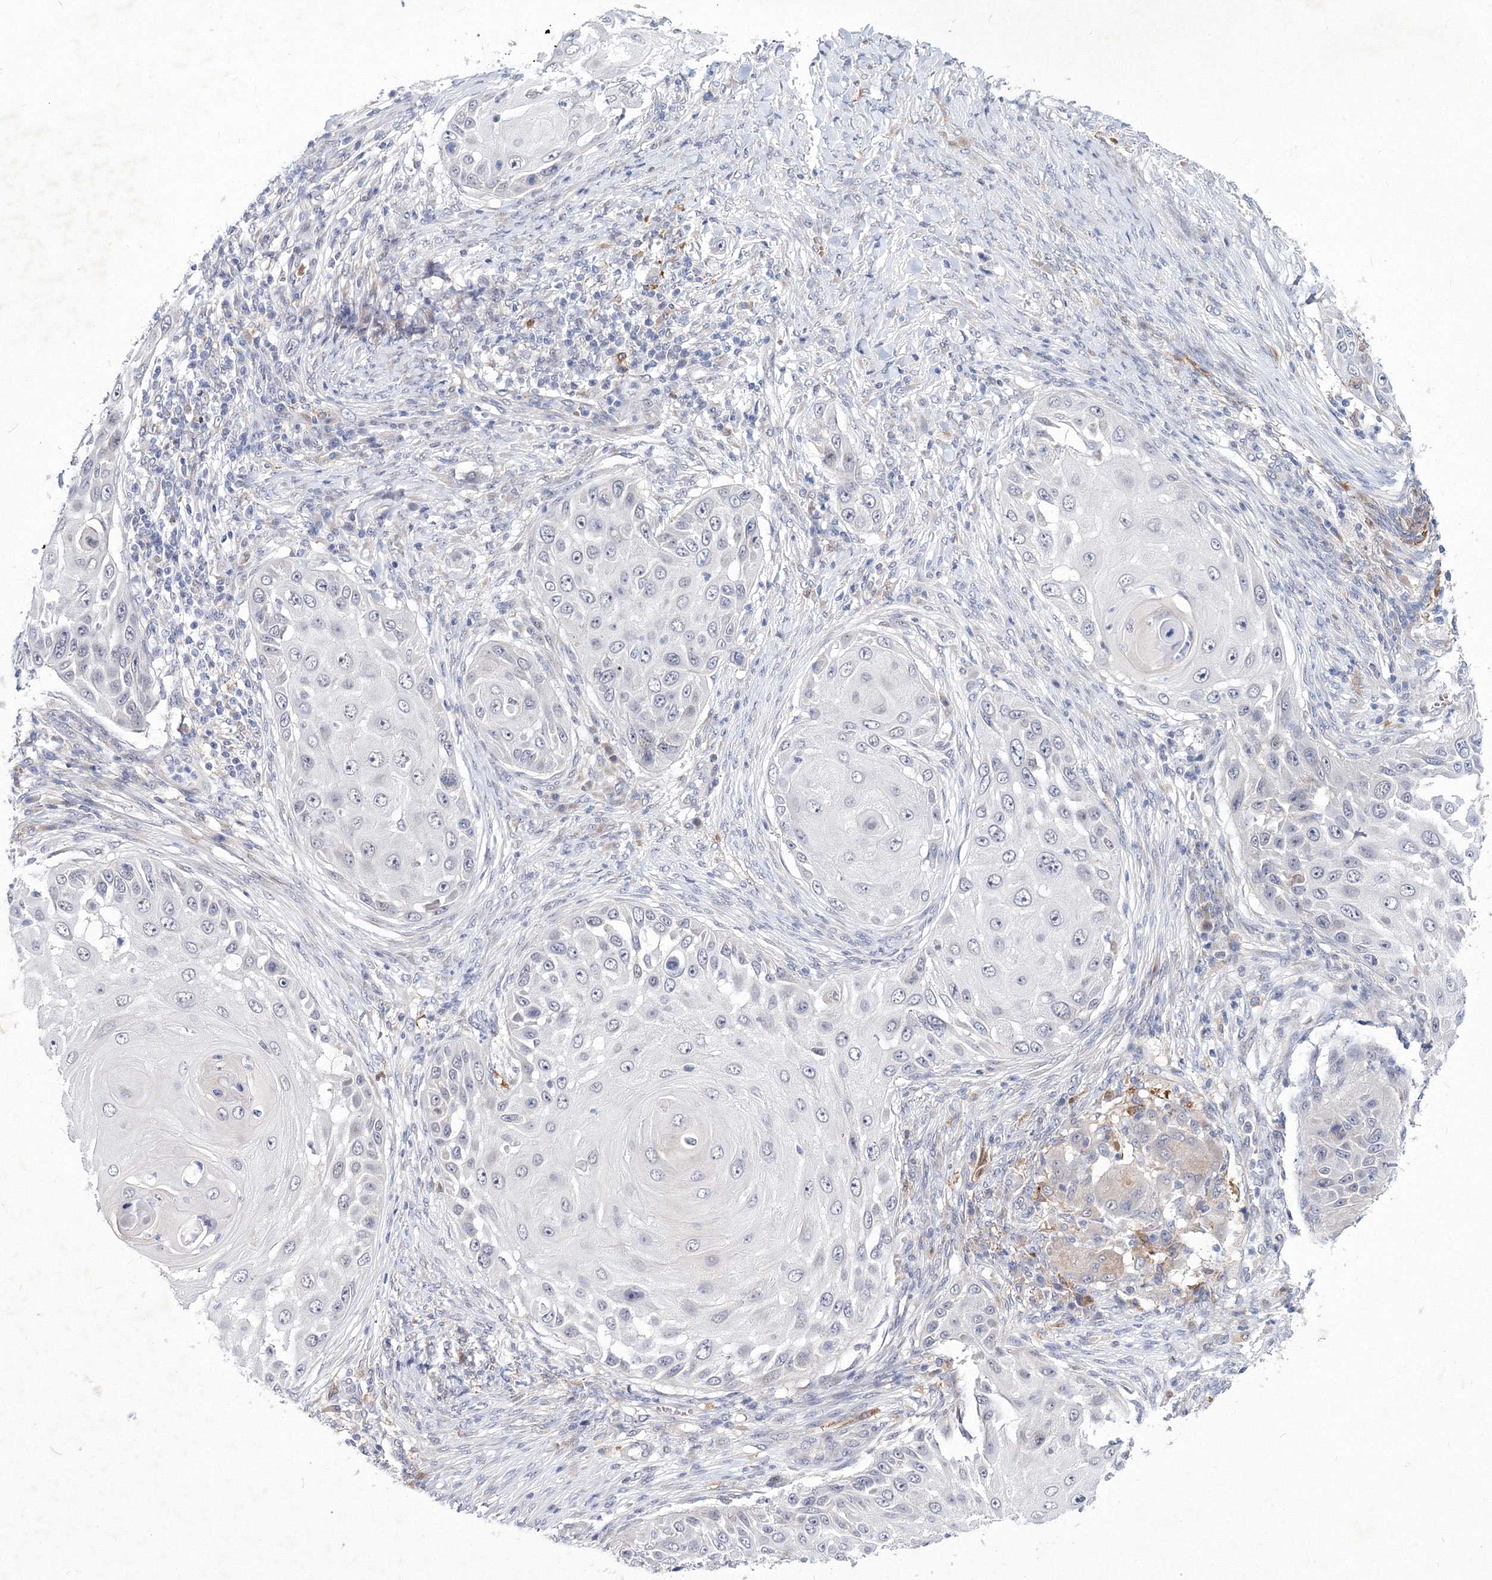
{"staining": {"intensity": "negative", "quantity": "none", "location": "none"}, "tissue": "skin cancer", "cell_type": "Tumor cells", "image_type": "cancer", "snomed": [{"axis": "morphology", "description": "Squamous cell carcinoma, NOS"}, {"axis": "topography", "description": "Skin"}], "caption": "A micrograph of human skin squamous cell carcinoma is negative for staining in tumor cells. (DAB (3,3'-diaminobenzidine) IHC, high magnification).", "gene": "C11orf52", "patient": {"sex": "female", "age": 44}}